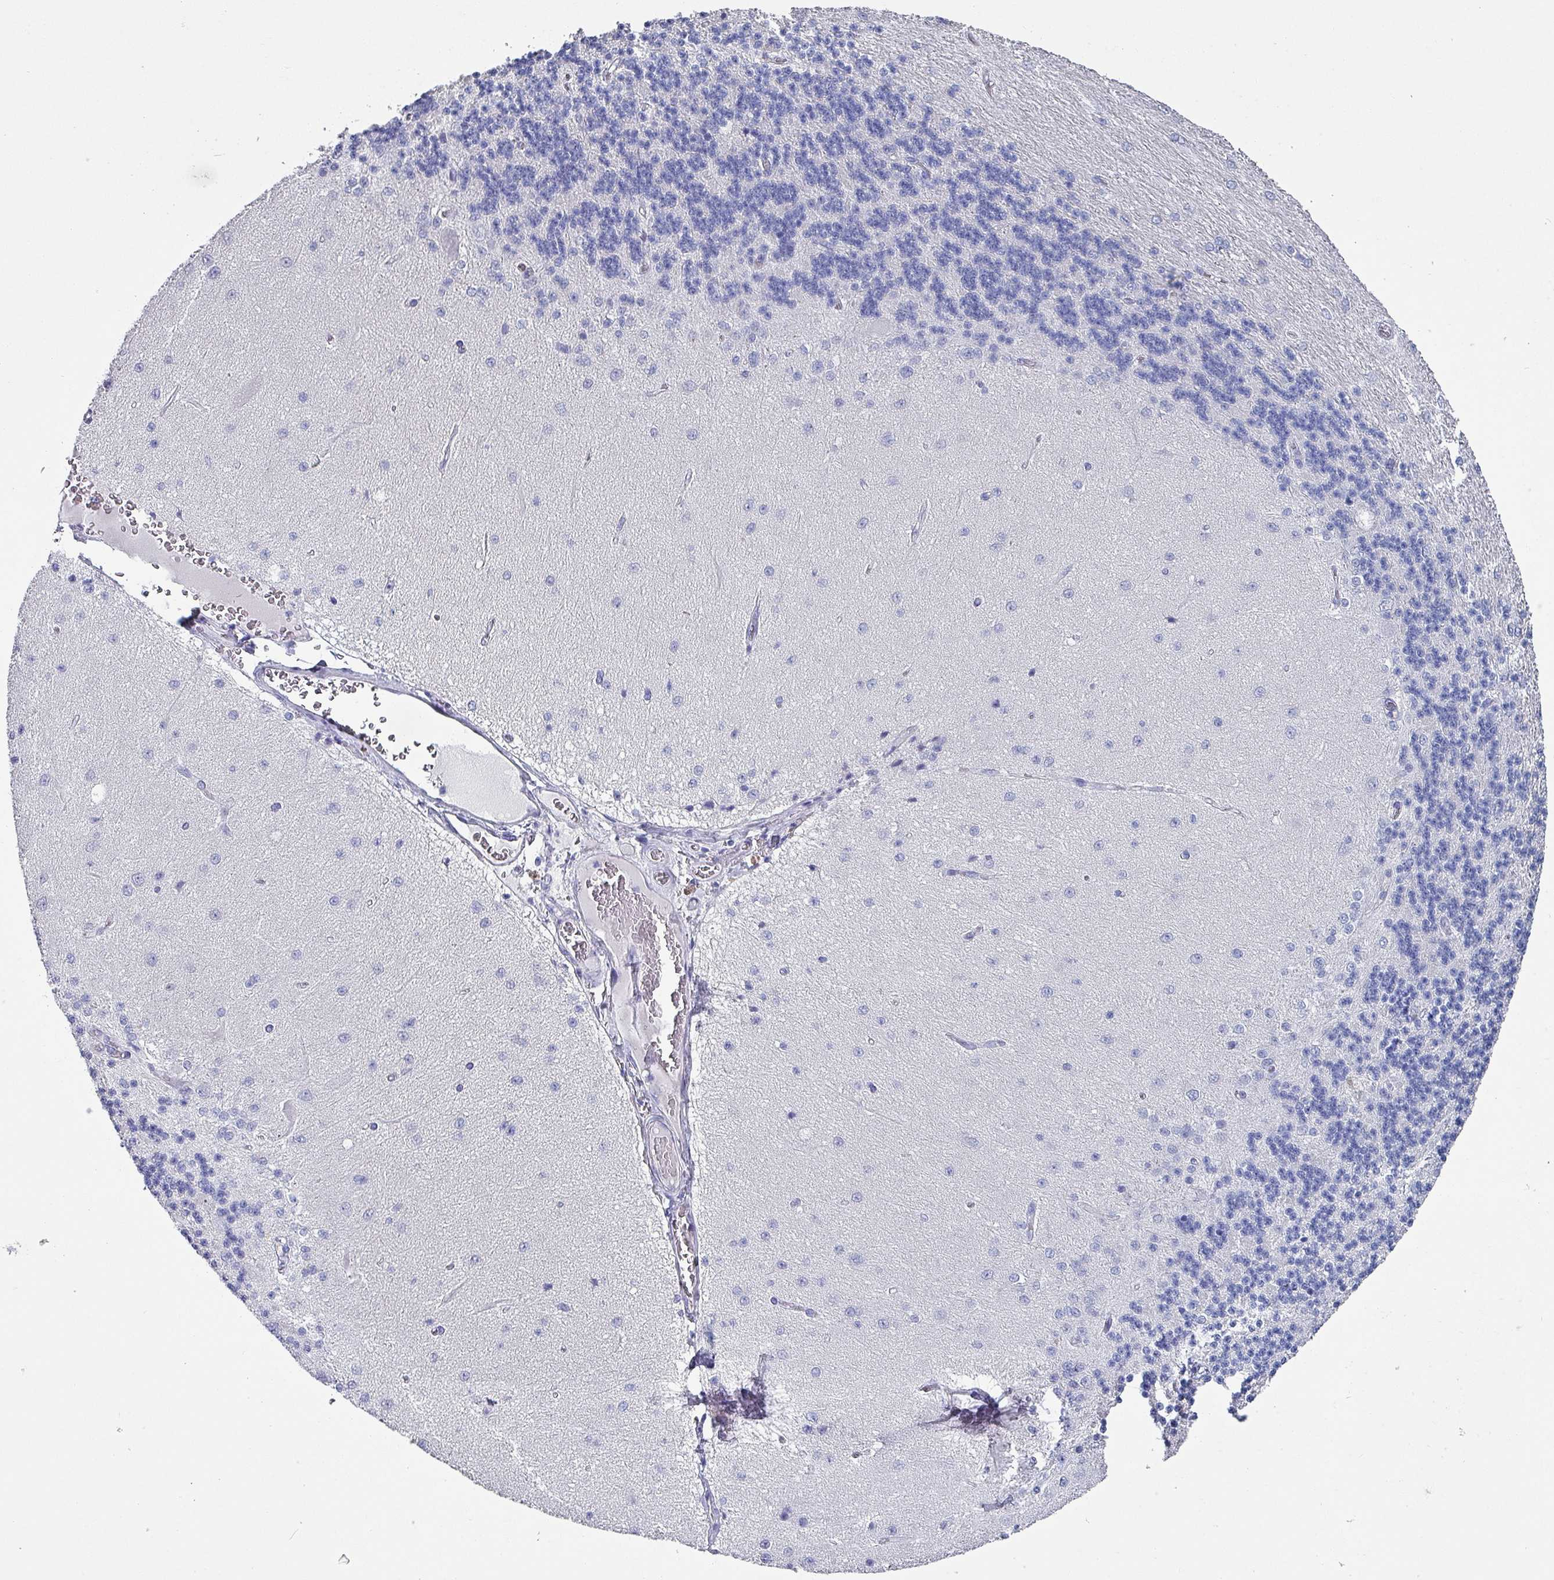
{"staining": {"intensity": "negative", "quantity": "none", "location": "none"}, "tissue": "cerebellum", "cell_type": "Cells in granular layer", "image_type": "normal", "snomed": [{"axis": "morphology", "description": "Normal tissue, NOS"}, {"axis": "topography", "description": "Cerebellum"}], "caption": "DAB immunohistochemical staining of benign cerebellum shows no significant positivity in cells in granular layer. Brightfield microscopy of immunohistochemistry stained with DAB (3,3'-diaminobenzidine) (brown) and hematoxylin (blue), captured at high magnification.", "gene": "INS", "patient": {"sex": "female", "age": 29}}